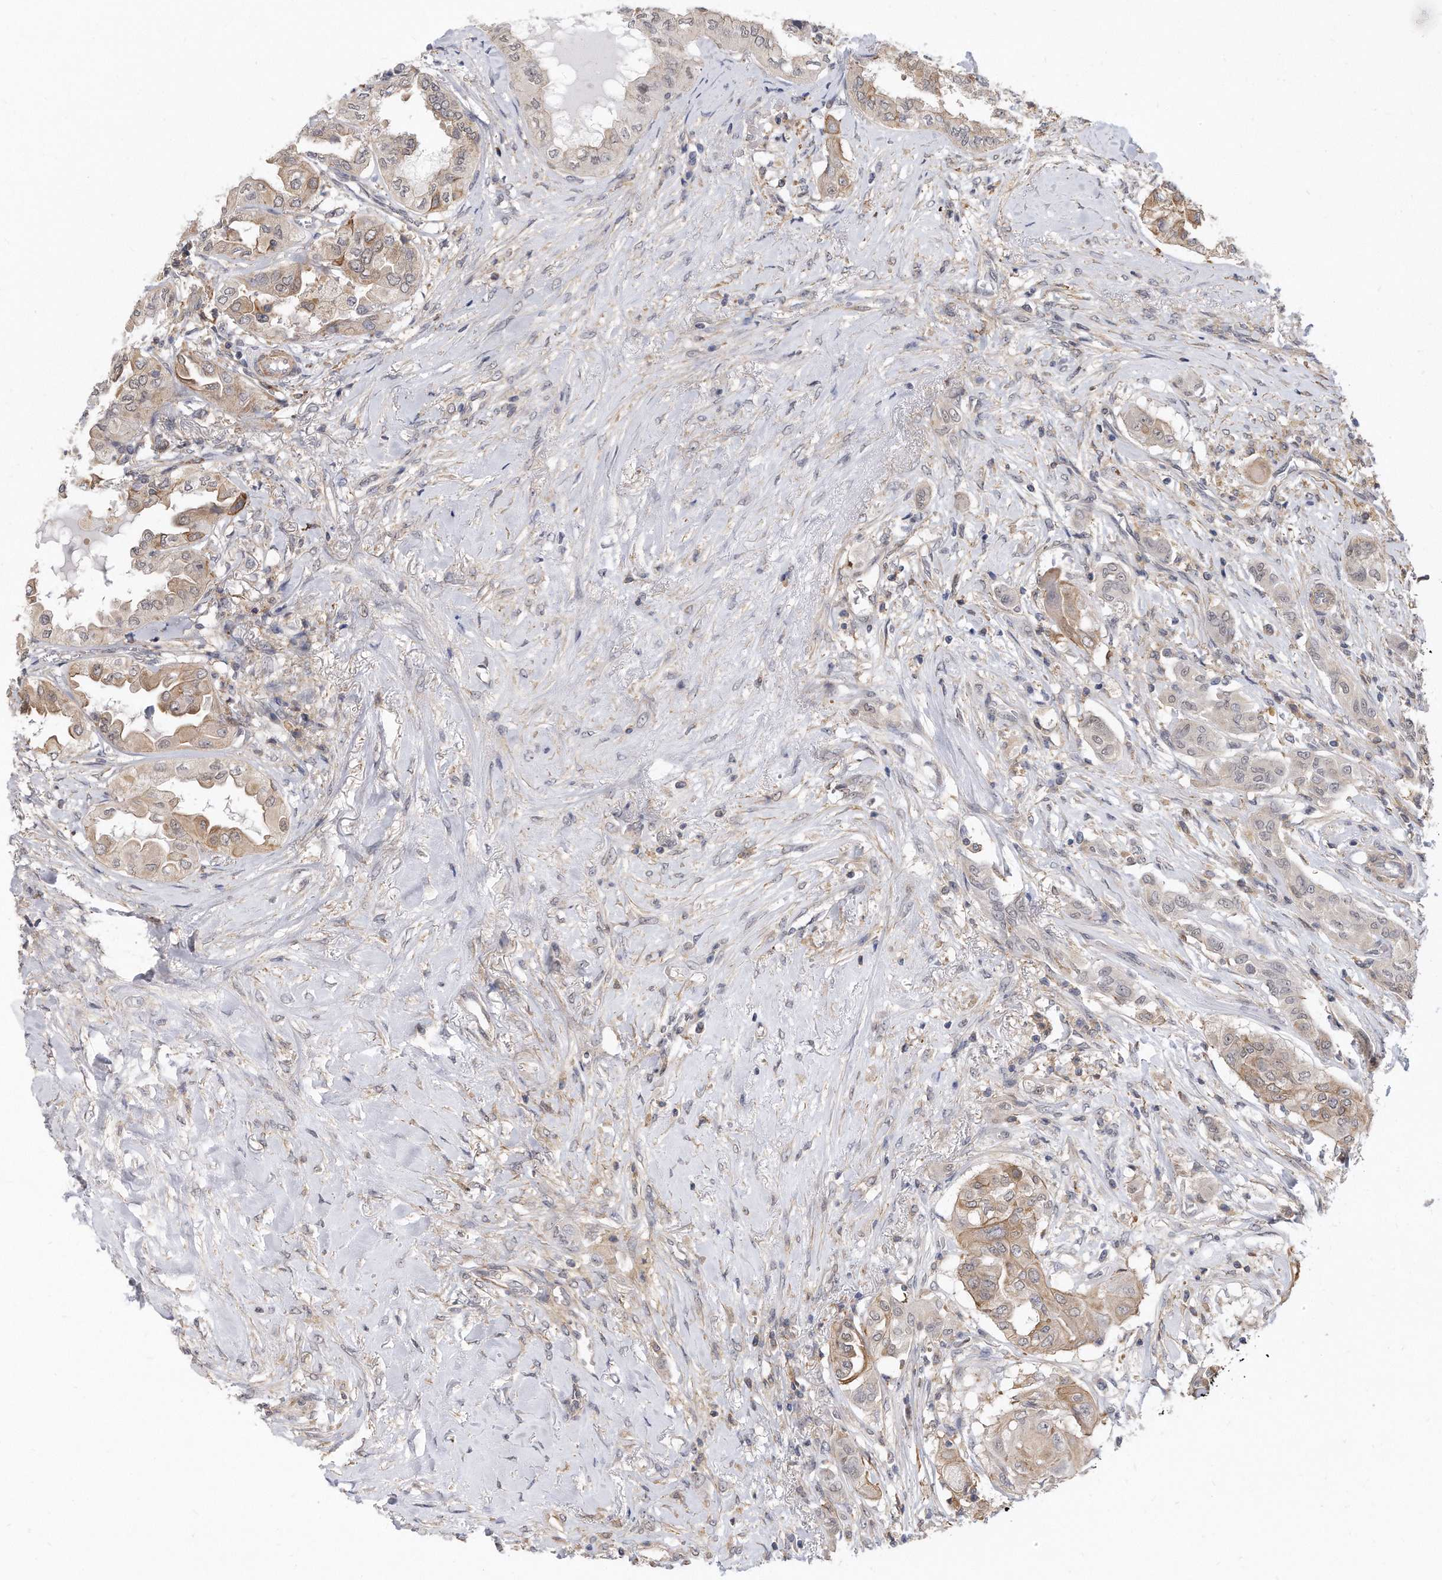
{"staining": {"intensity": "weak", "quantity": "25%-75%", "location": "cytoplasmic/membranous"}, "tissue": "thyroid cancer", "cell_type": "Tumor cells", "image_type": "cancer", "snomed": [{"axis": "morphology", "description": "Papillary adenocarcinoma, NOS"}, {"axis": "topography", "description": "Thyroid gland"}], "caption": "Human thyroid cancer (papillary adenocarcinoma) stained with a protein marker demonstrates weak staining in tumor cells.", "gene": "TCP1", "patient": {"sex": "female", "age": 59}}